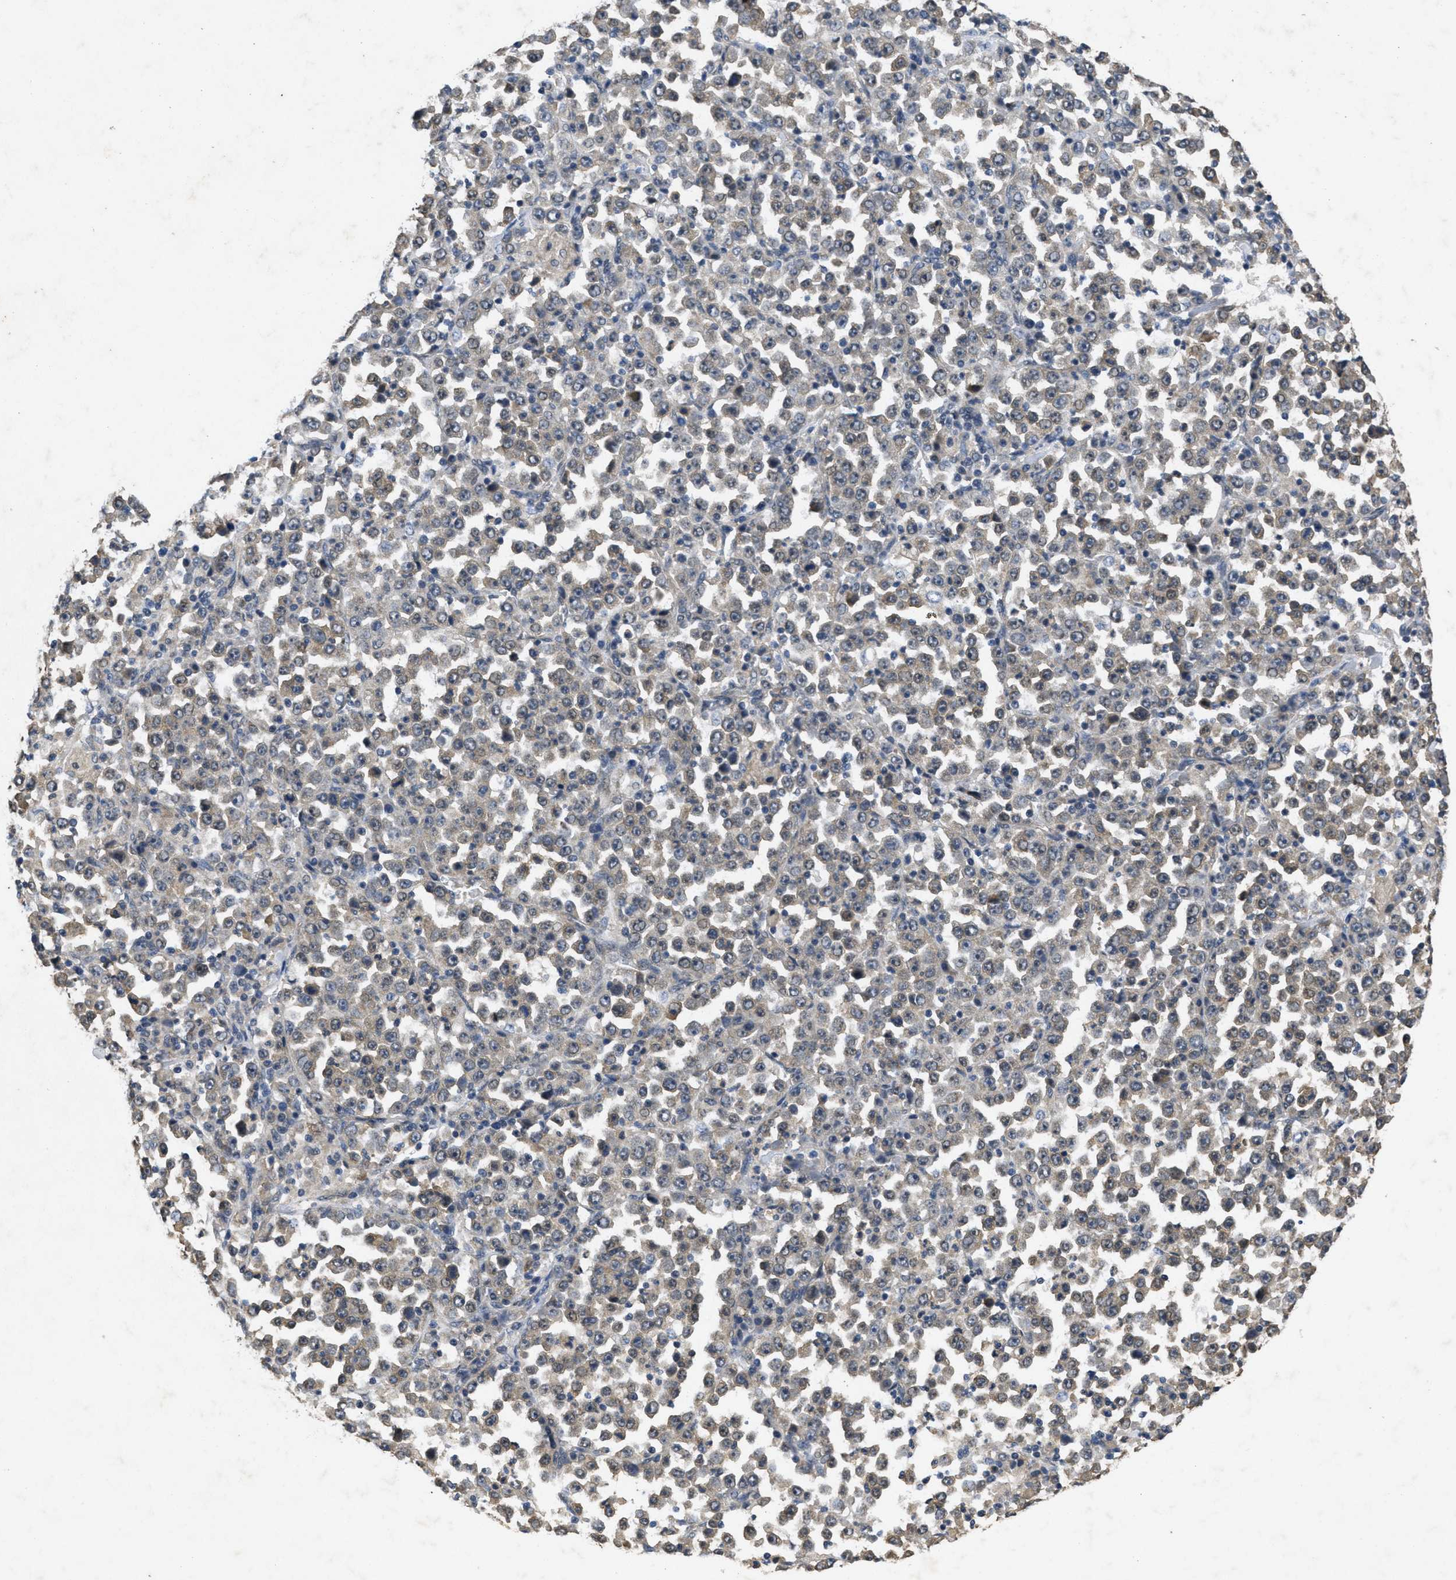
{"staining": {"intensity": "weak", "quantity": "25%-75%", "location": "cytoplasmic/membranous"}, "tissue": "stomach cancer", "cell_type": "Tumor cells", "image_type": "cancer", "snomed": [{"axis": "morphology", "description": "Normal tissue, NOS"}, {"axis": "morphology", "description": "Adenocarcinoma, NOS"}, {"axis": "topography", "description": "Stomach, upper"}, {"axis": "topography", "description": "Stomach"}], "caption": "Immunohistochemistry image of neoplastic tissue: stomach cancer stained using IHC displays low levels of weak protein expression localized specifically in the cytoplasmic/membranous of tumor cells, appearing as a cytoplasmic/membranous brown color.", "gene": "PAPOLG", "patient": {"sex": "male", "age": 59}}